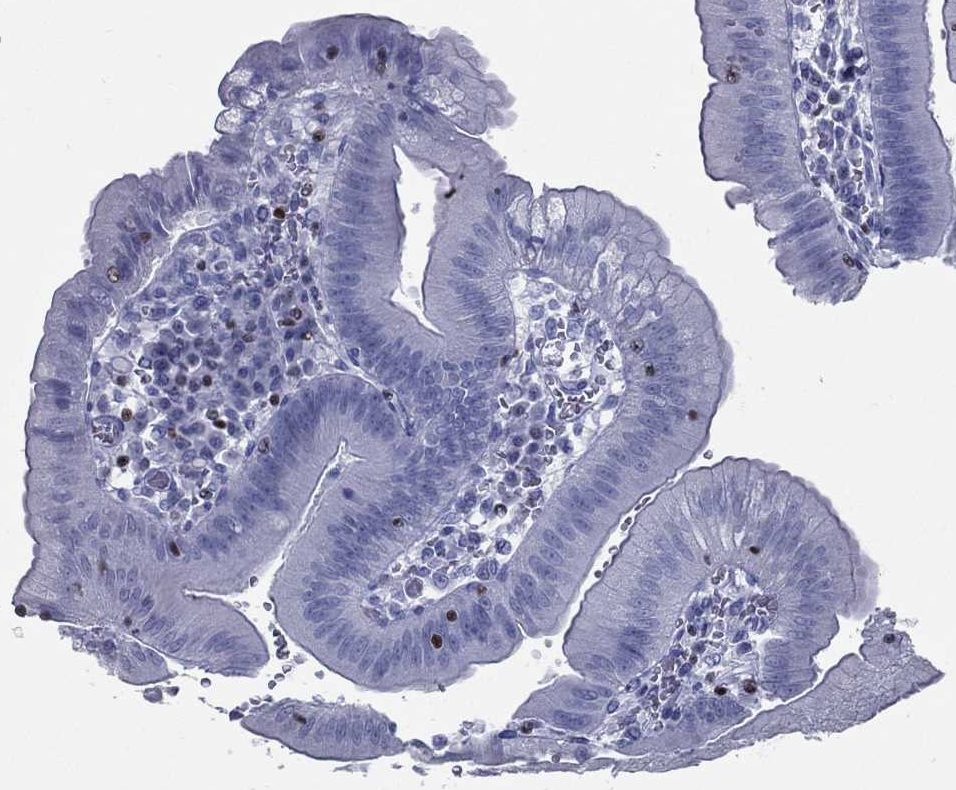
{"staining": {"intensity": "negative", "quantity": "none", "location": "none"}, "tissue": "duodenum", "cell_type": "Glandular cells", "image_type": "normal", "snomed": [{"axis": "morphology", "description": "Normal tissue, NOS"}, {"axis": "topography", "description": "Duodenum"}], "caption": "DAB (3,3'-diaminobenzidine) immunohistochemical staining of unremarkable duodenum reveals no significant positivity in glandular cells.", "gene": "PYHIN1", "patient": {"sex": "female", "age": 62}}